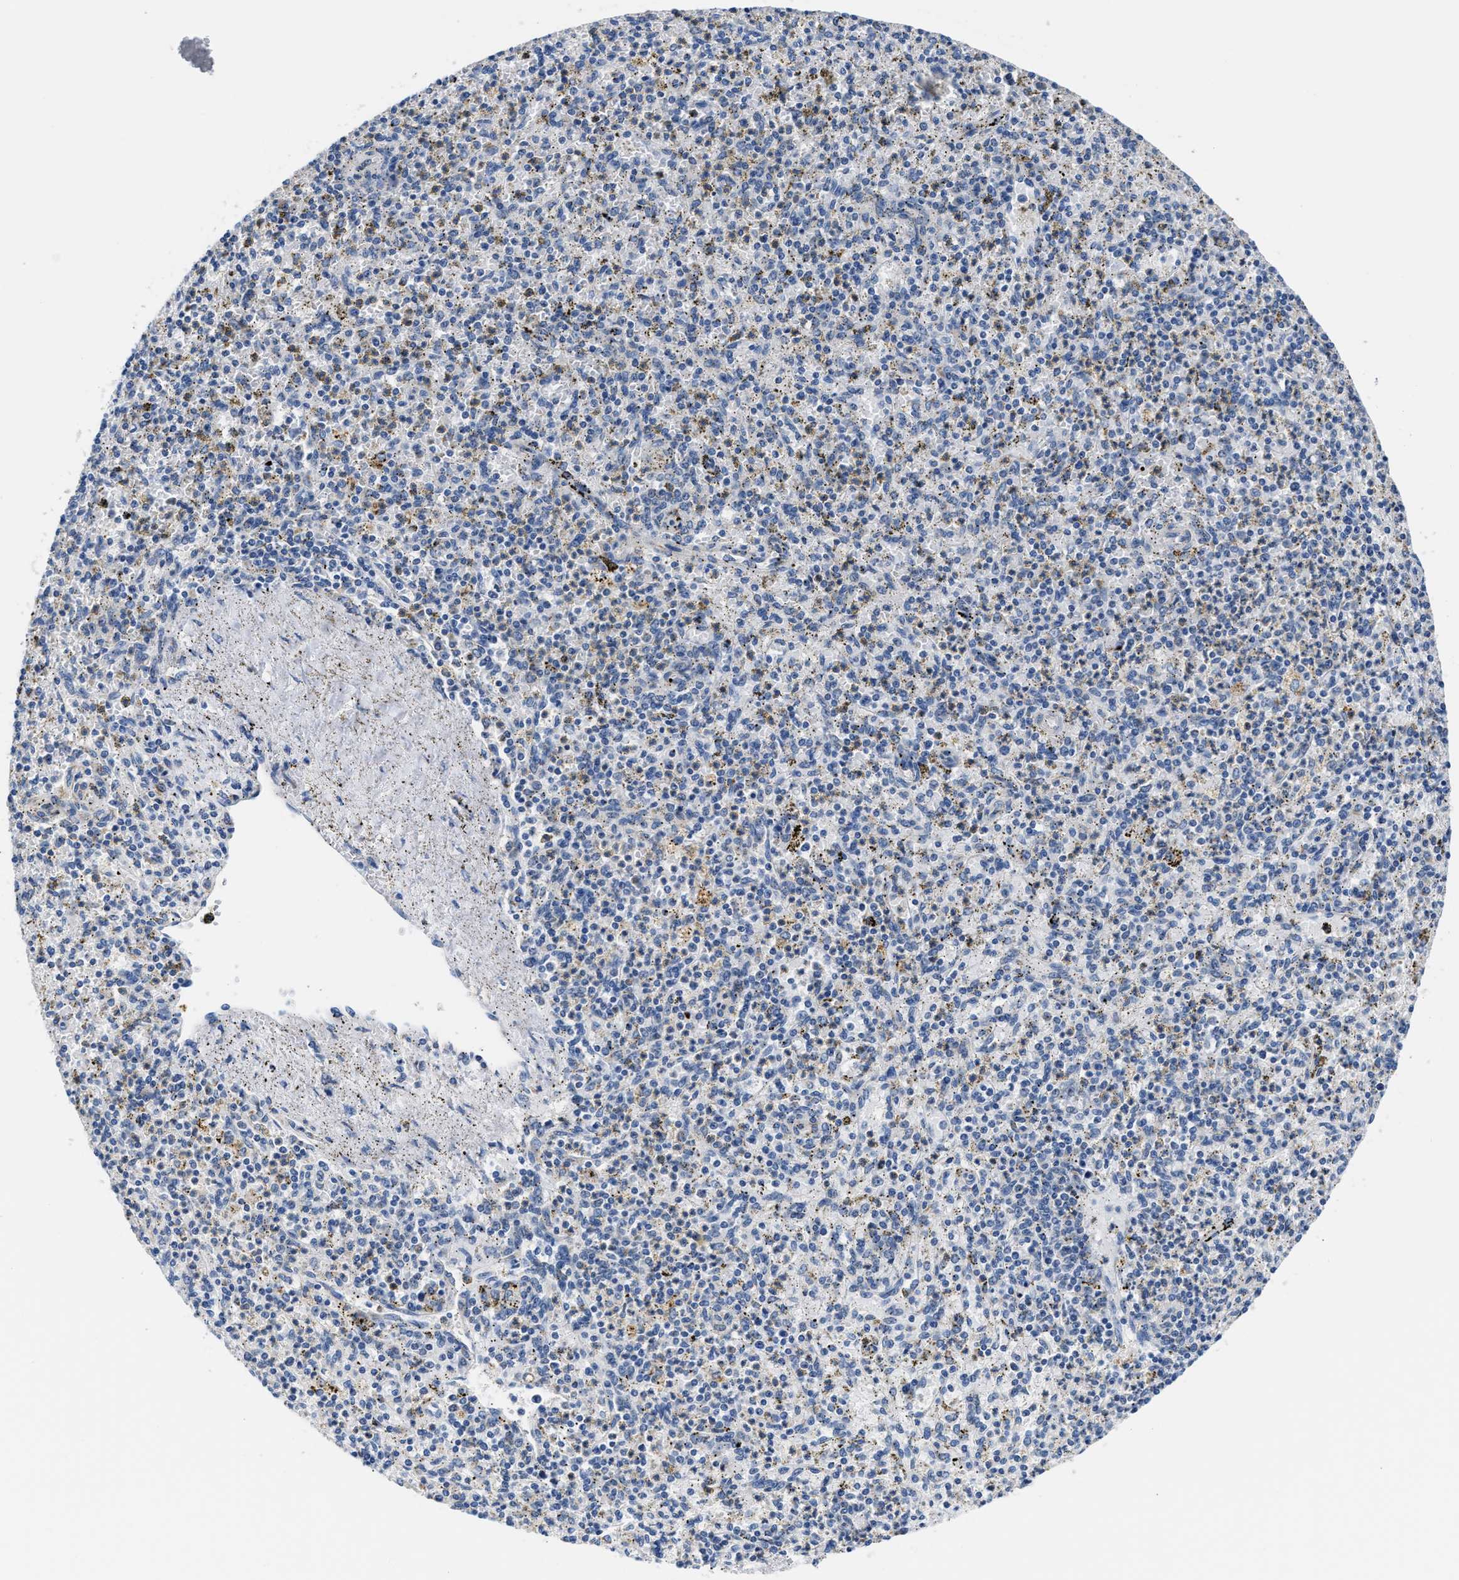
{"staining": {"intensity": "negative", "quantity": "none", "location": "none"}, "tissue": "spleen", "cell_type": "Cells in red pulp", "image_type": "normal", "snomed": [{"axis": "morphology", "description": "Normal tissue, NOS"}, {"axis": "topography", "description": "Spleen"}], "caption": "There is no significant staining in cells in red pulp of spleen. (Brightfield microscopy of DAB (3,3'-diaminobenzidine) immunohistochemistry (IHC) at high magnification).", "gene": "ACADVL", "patient": {"sex": "male", "age": 72}}